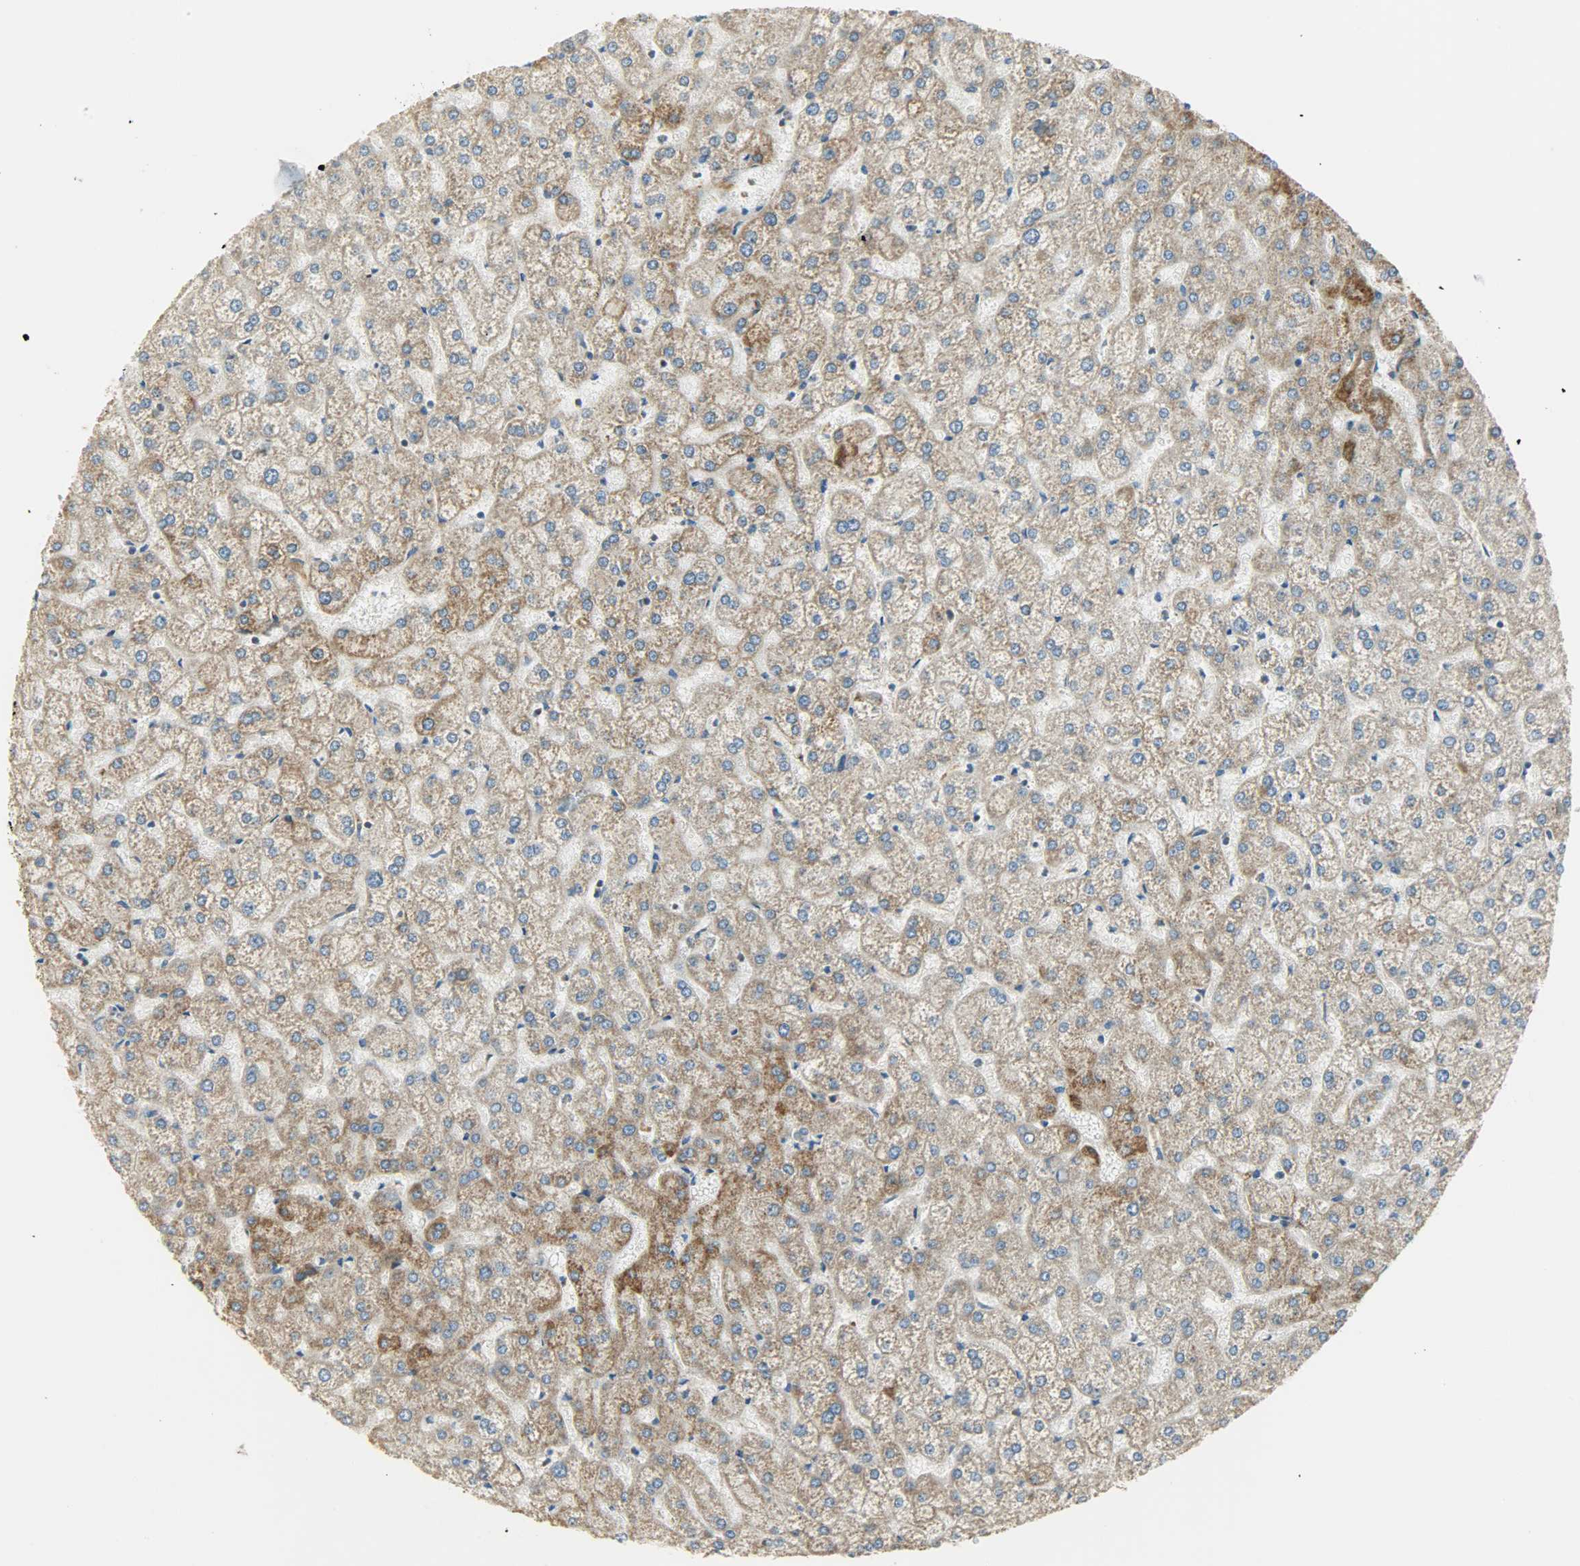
{"staining": {"intensity": "weak", "quantity": ">75%", "location": "cytoplasmic/membranous"}, "tissue": "liver", "cell_type": "Cholangiocytes", "image_type": "normal", "snomed": [{"axis": "morphology", "description": "Normal tissue, NOS"}, {"axis": "topography", "description": "Liver"}], "caption": "Immunohistochemistry staining of unremarkable liver, which exhibits low levels of weak cytoplasmic/membranous expression in about >75% of cholangiocytes indicating weak cytoplasmic/membranous protein positivity. The staining was performed using DAB (3,3'-diaminobenzidine) (brown) for protein detection and nuclei were counterstained in hematoxylin (blue).", "gene": "NNT", "patient": {"sex": "female", "age": 32}}